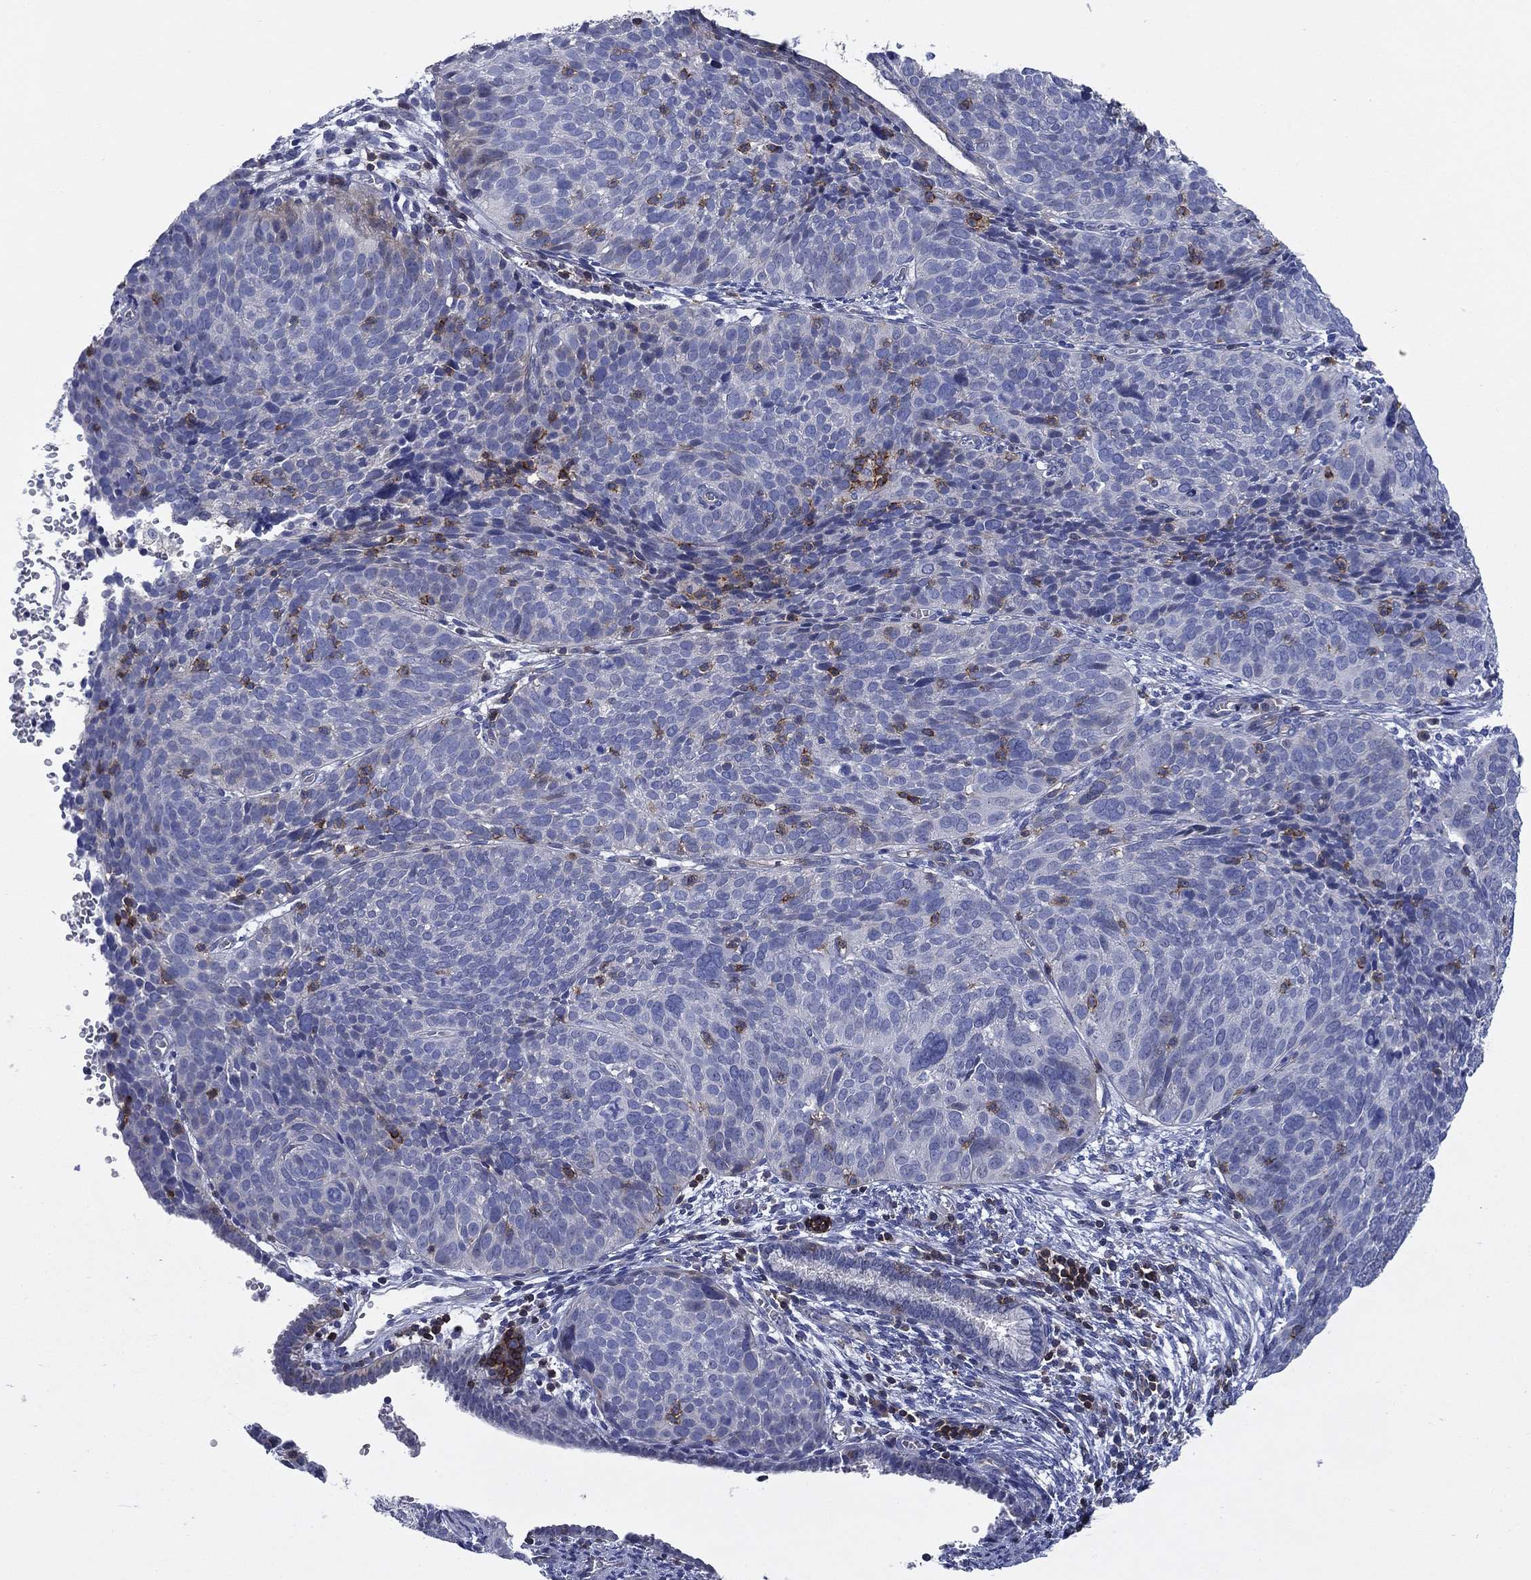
{"staining": {"intensity": "negative", "quantity": "none", "location": "none"}, "tissue": "cervical cancer", "cell_type": "Tumor cells", "image_type": "cancer", "snomed": [{"axis": "morphology", "description": "Squamous cell carcinoma, NOS"}, {"axis": "topography", "description": "Cervix"}], "caption": "IHC of human cervical squamous cell carcinoma demonstrates no positivity in tumor cells.", "gene": "SIT1", "patient": {"sex": "female", "age": 39}}